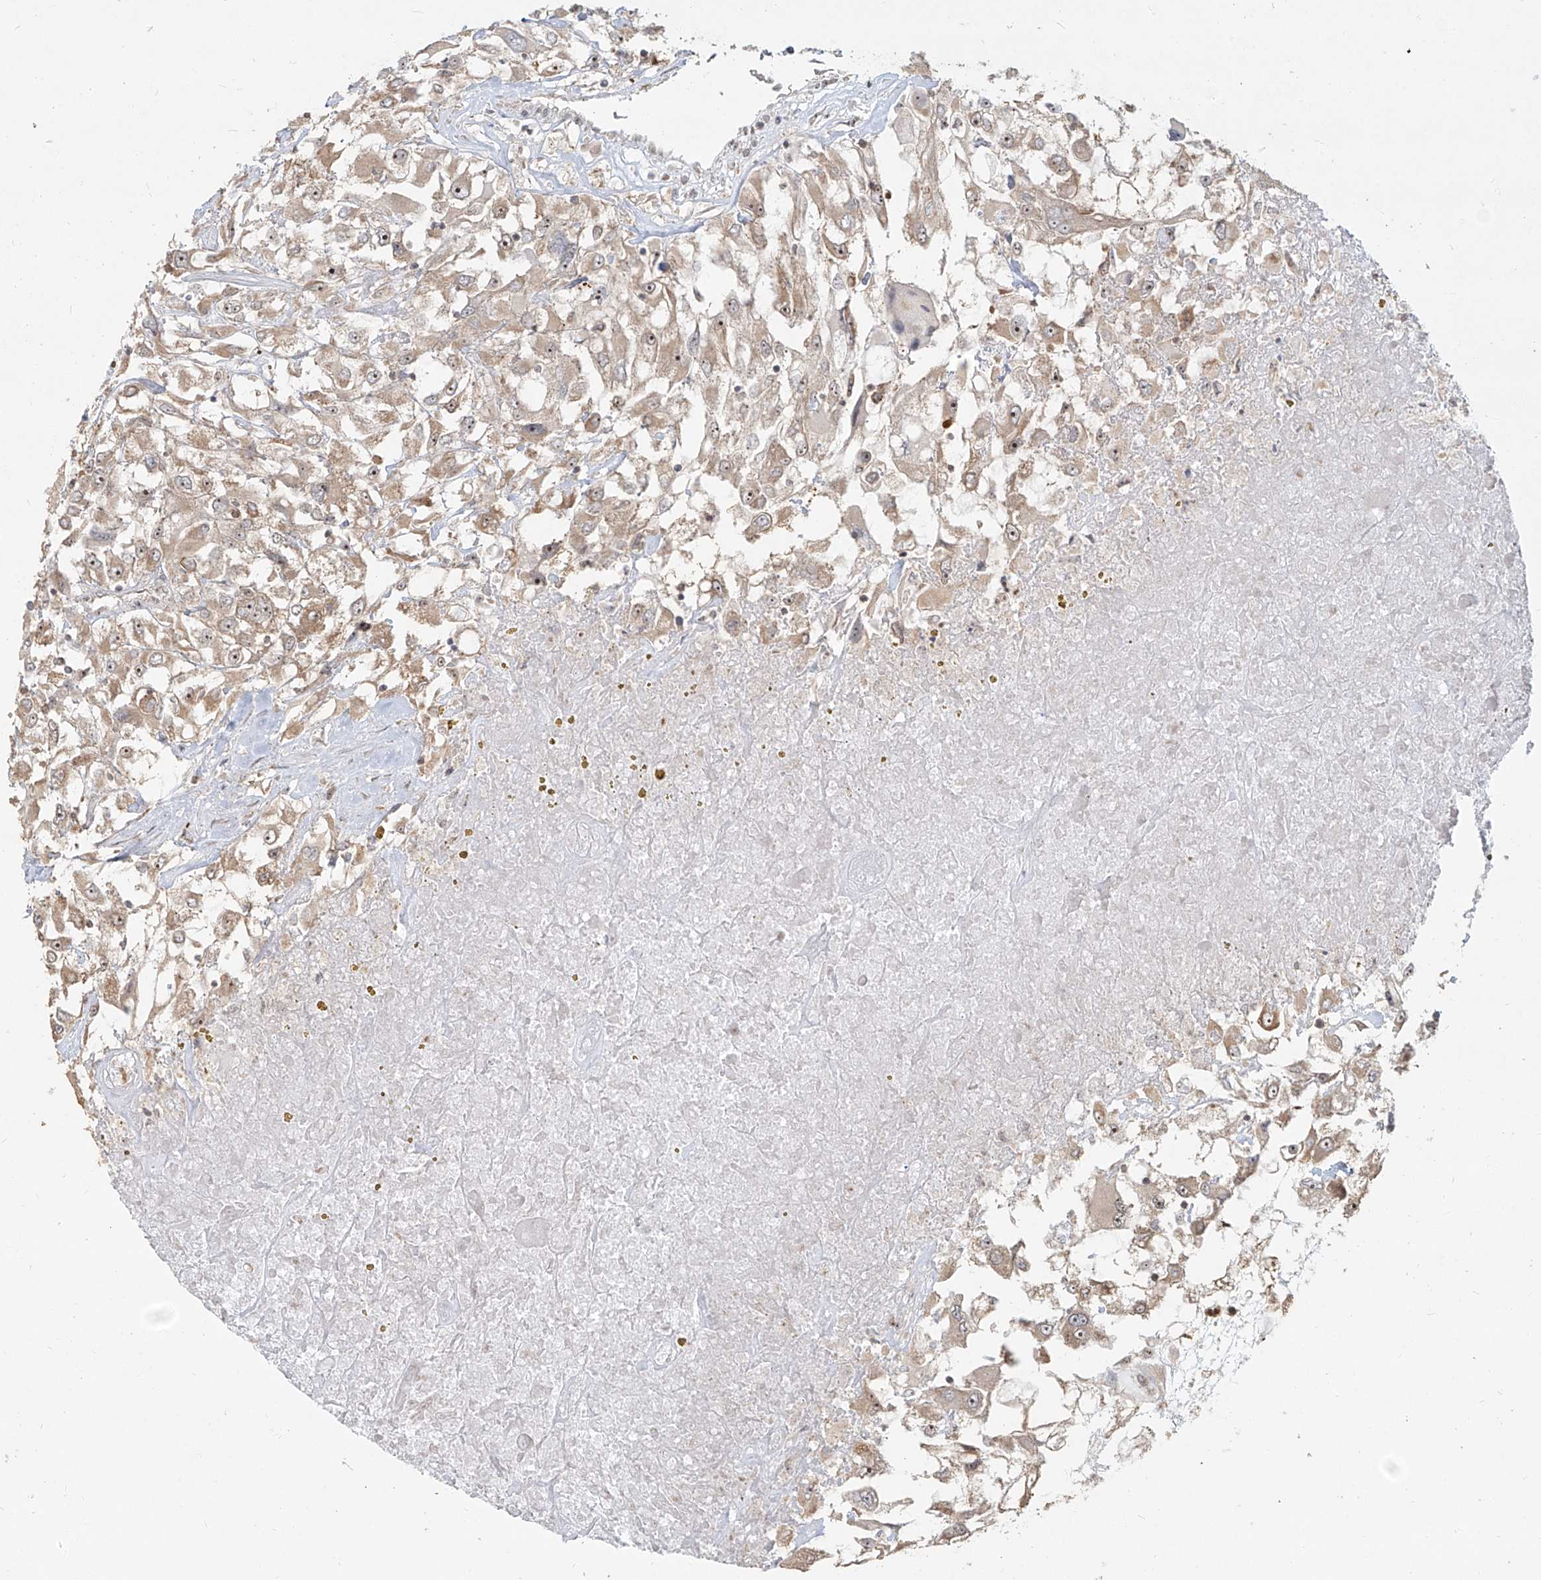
{"staining": {"intensity": "weak", "quantity": ">75%", "location": "cytoplasmic/membranous,nuclear"}, "tissue": "renal cancer", "cell_type": "Tumor cells", "image_type": "cancer", "snomed": [{"axis": "morphology", "description": "Adenocarcinoma, NOS"}, {"axis": "topography", "description": "Kidney"}], "caption": "Brown immunohistochemical staining in renal cancer (adenocarcinoma) shows weak cytoplasmic/membranous and nuclear expression in approximately >75% of tumor cells.", "gene": "BYSL", "patient": {"sex": "female", "age": 52}}